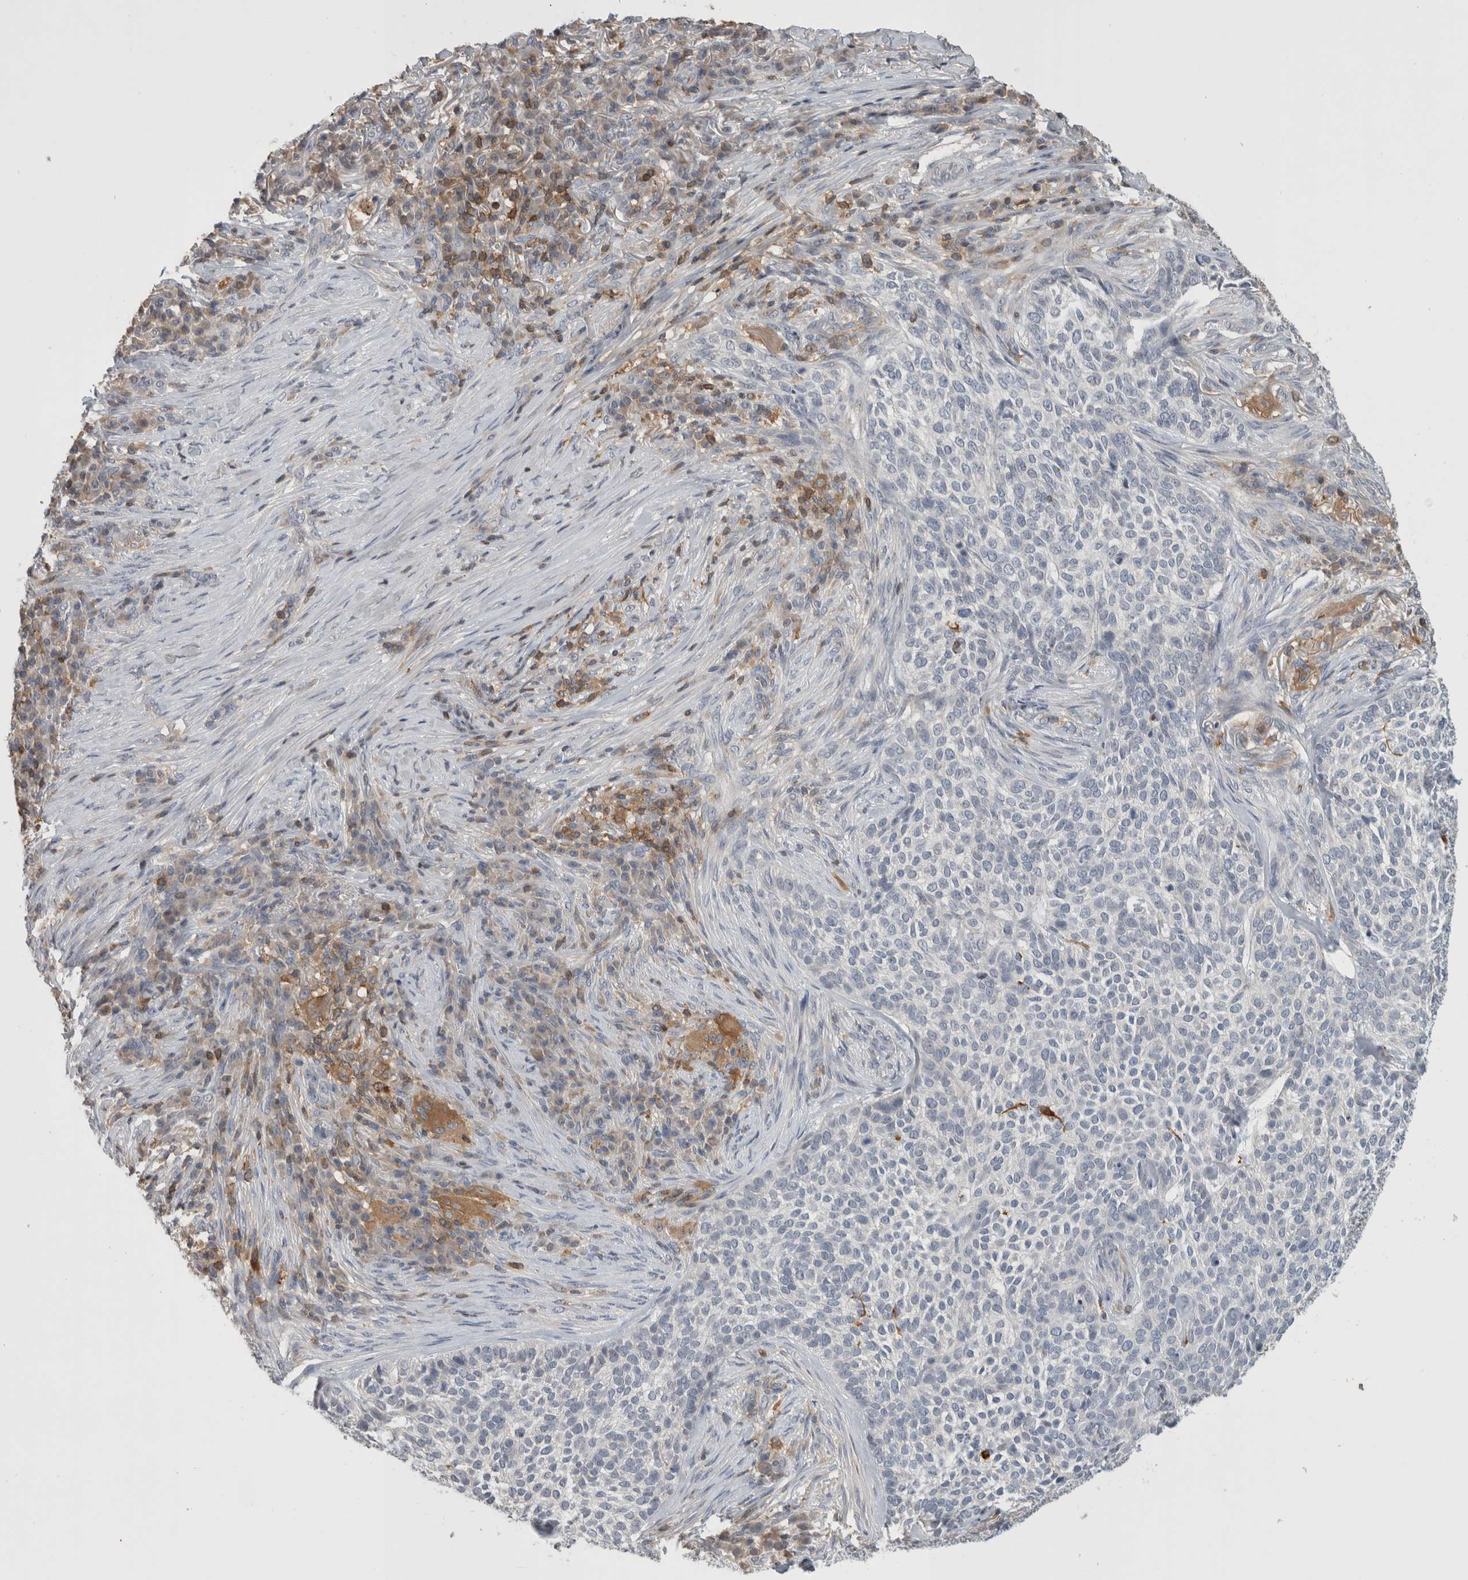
{"staining": {"intensity": "negative", "quantity": "none", "location": "none"}, "tissue": "skin cancer", "cell_type": "Tumor cells", "image_type": "cancer", "snomed": [{"axis": "morphology", "description": "Basal cell carcinoma"}, {"axis": "topography", "description": "Skin"}], "caption": "Immunohistochemistry histopathology image of basal cell carcinoma (skin) stained for a protein (brown), which reveals no staining in tumor cells.", "gene": "GFRA2", "patient": {"sex": "female", "age": 64}}